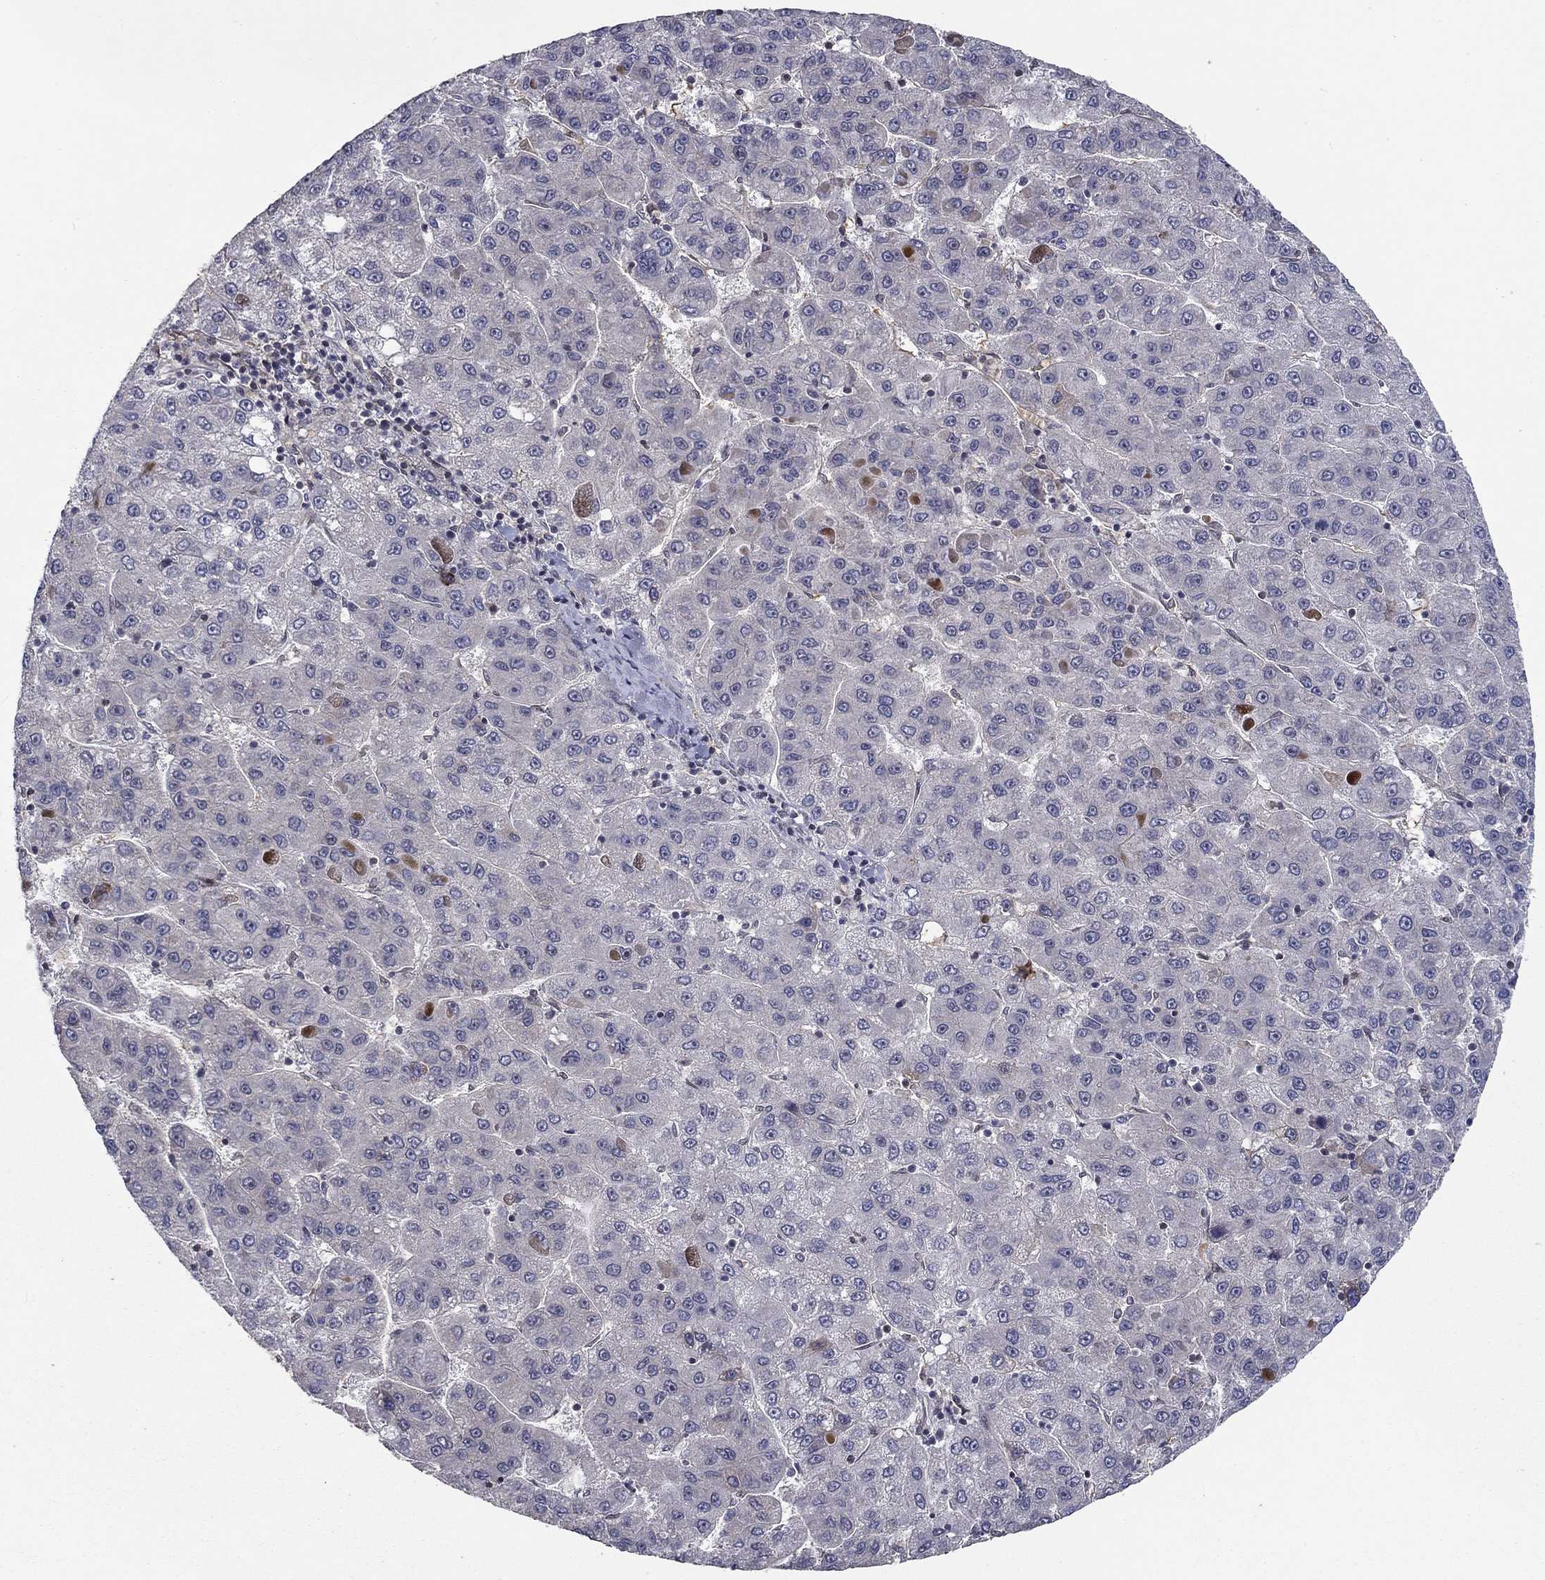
{"staining": {"intensity": "negative", "quantity": "none", "location": "none"}, "tissue": "liver cancer", "cell_type": "Tumor cells", "image_type": "cancer", "snomed": [{"axis": "morphology", "description": "Carcinoma, Hepatocellular, NOS"}, {"axis": "topography", "description": "Liver"}], "caption": "This is a image of immunohistochemistry staining of liver hepatocellular carcinoma, which shows no expression in tumor cells.", "gene": "CETN3", "patient": {"sex": "female", "age": 82}}